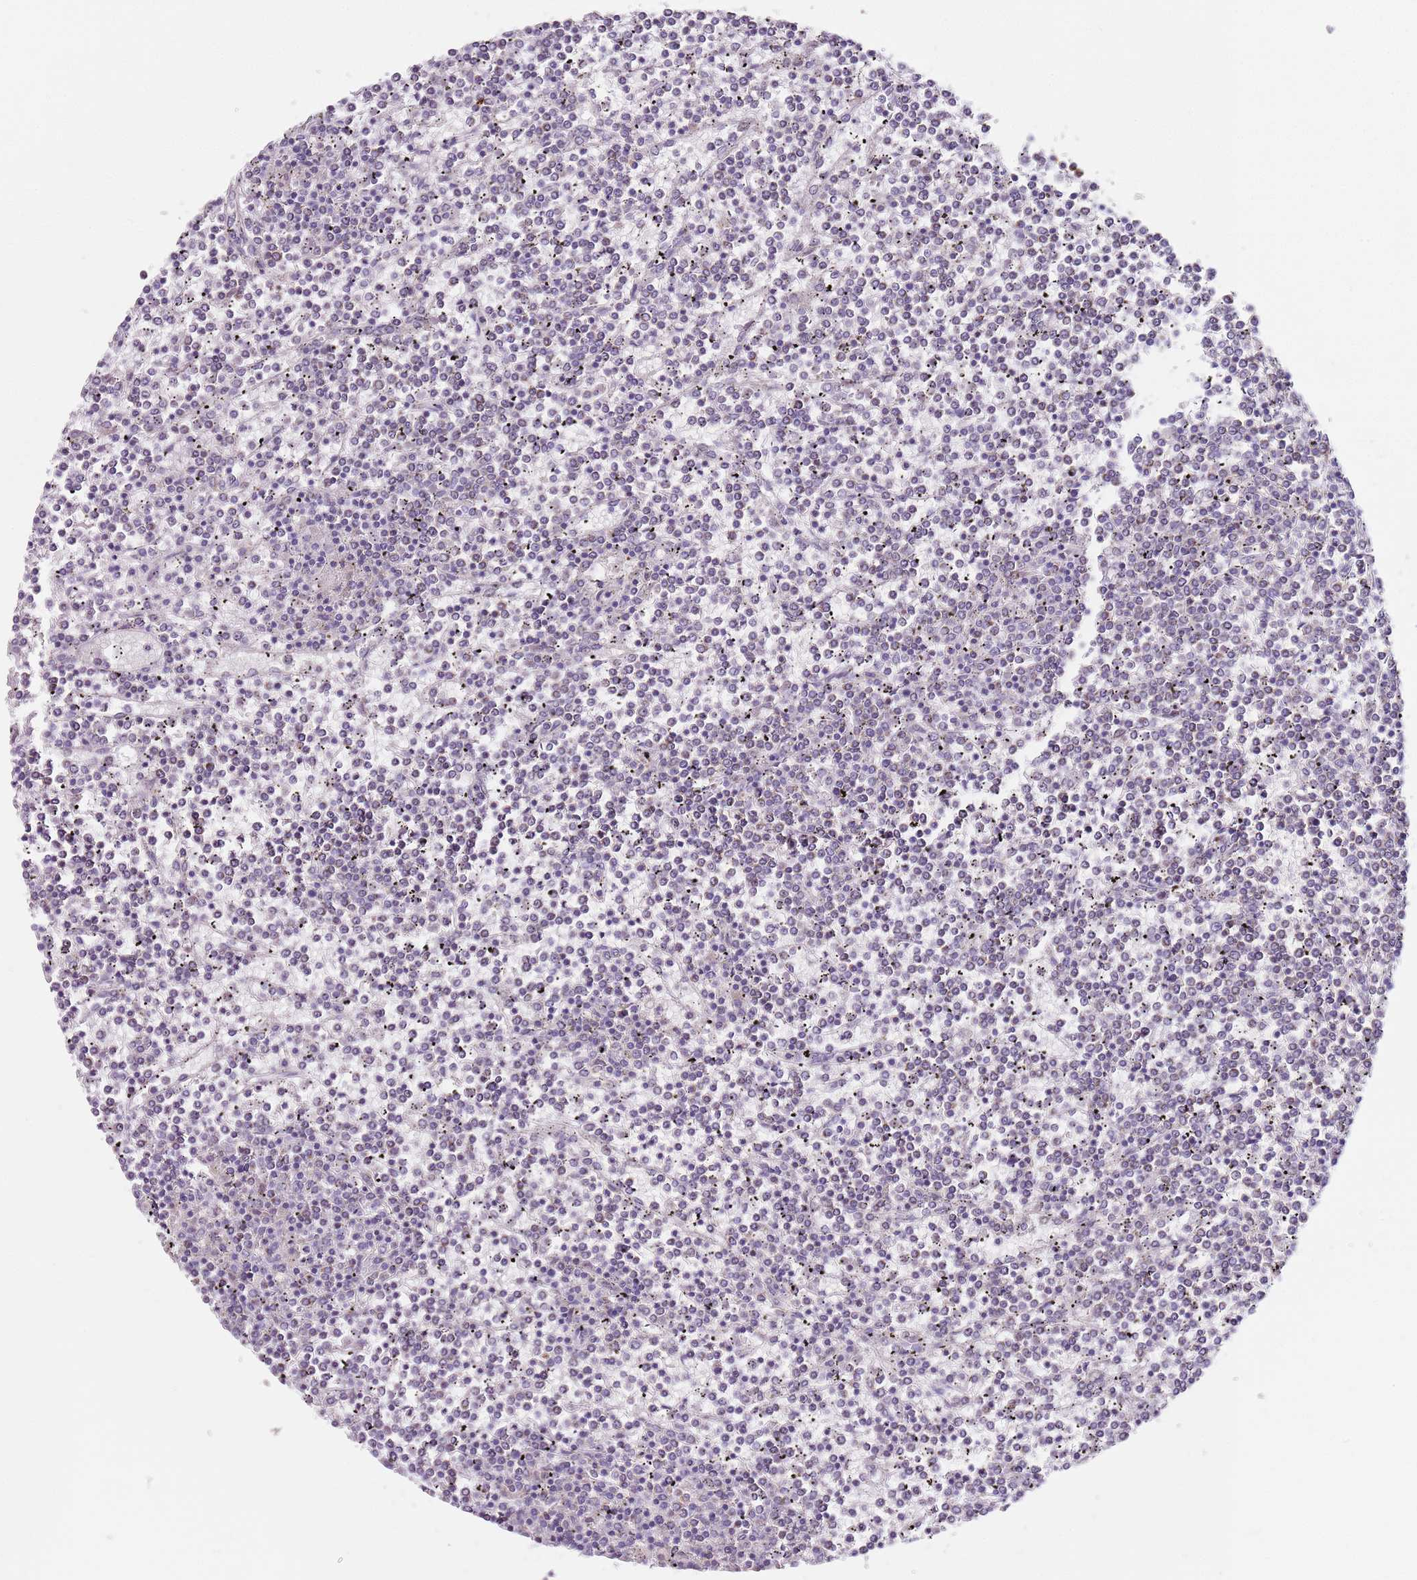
{"staining": {"intensity": "negative", "quantity": "none", "location": "none"}, "tissue": "lymphoma", "cell_type": "Tumor cells", "image_type": "cancer", "snomed": [{"axis": "morphology", "description": "Malignant lymphoma, non-Hodgkin's type, Low grade"}, {"axis": "topography", "description": "Spleen"}], "caption": "Malignant lymphoma, non-Hodgkin's type (low-grade) was stained to show a protein in brown. There is no significant expression in tumor cells.", "gene": "TBC1D9", "patient": {"sex": "female", "age": 19}}